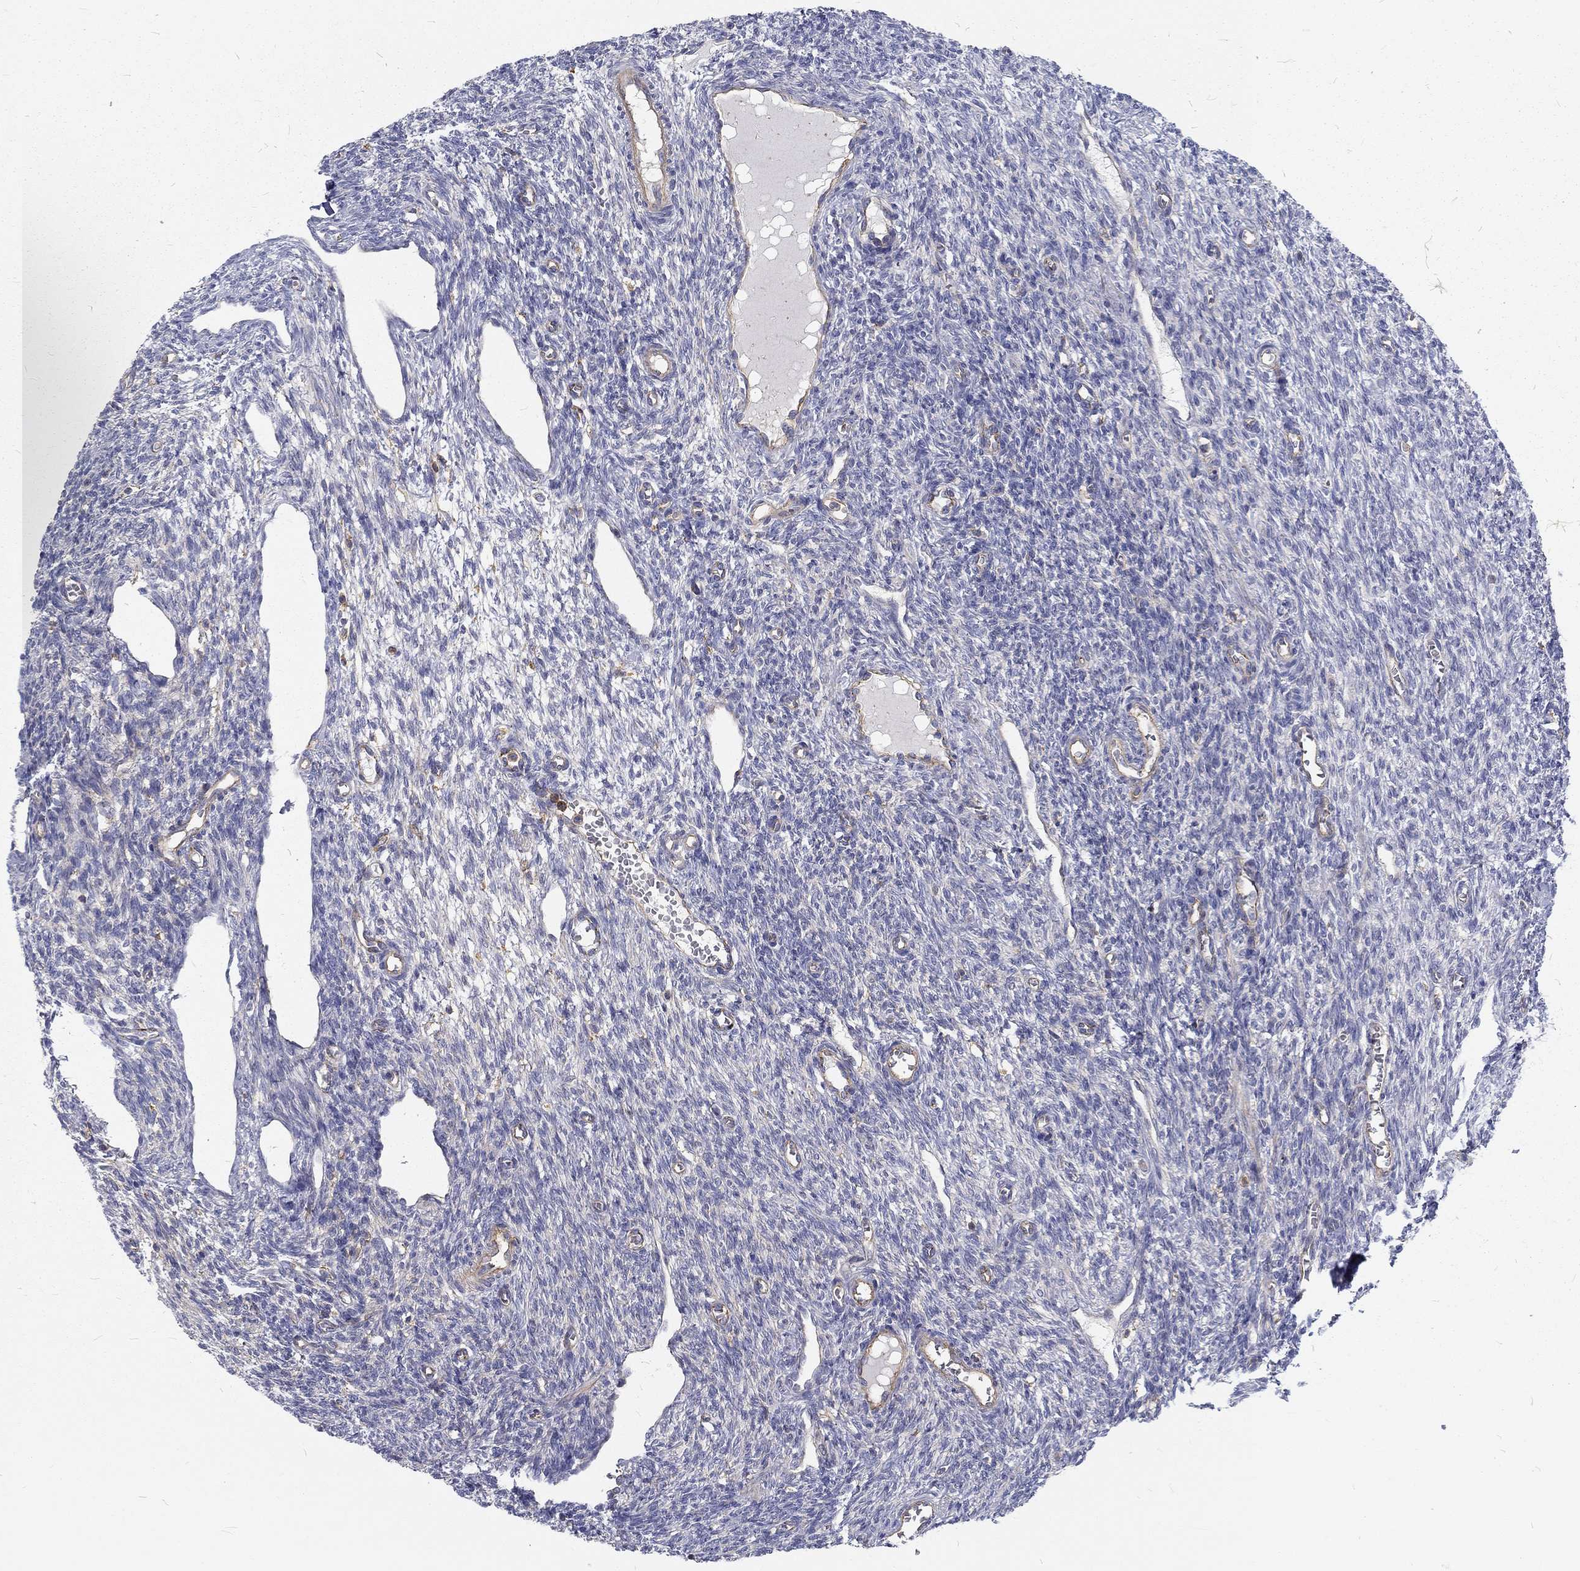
{"staining": {"intensity": "negative", "quantity": "none", "location": "none"}, "tissue": "ovary", "cell_type": "Follicle cells", "image_type": "normal", "snomed": [{"axis": "morphology", "description": "Normal tissue, NOS"}, {"axis": "topography", "description": "Ovary"}], "caption": "Protein analysis of benign ovary demonstrates no significant expression in follicle cells. The staining was performed using DAB (3,3'-diaminobenzidine) to visualize the protein expression in brown, while the nuclei were stained in blue with hematoxylin (Magnification: 20x).", "gene": "MTMR11", "patient": {"sex": "female", "age": 27}}